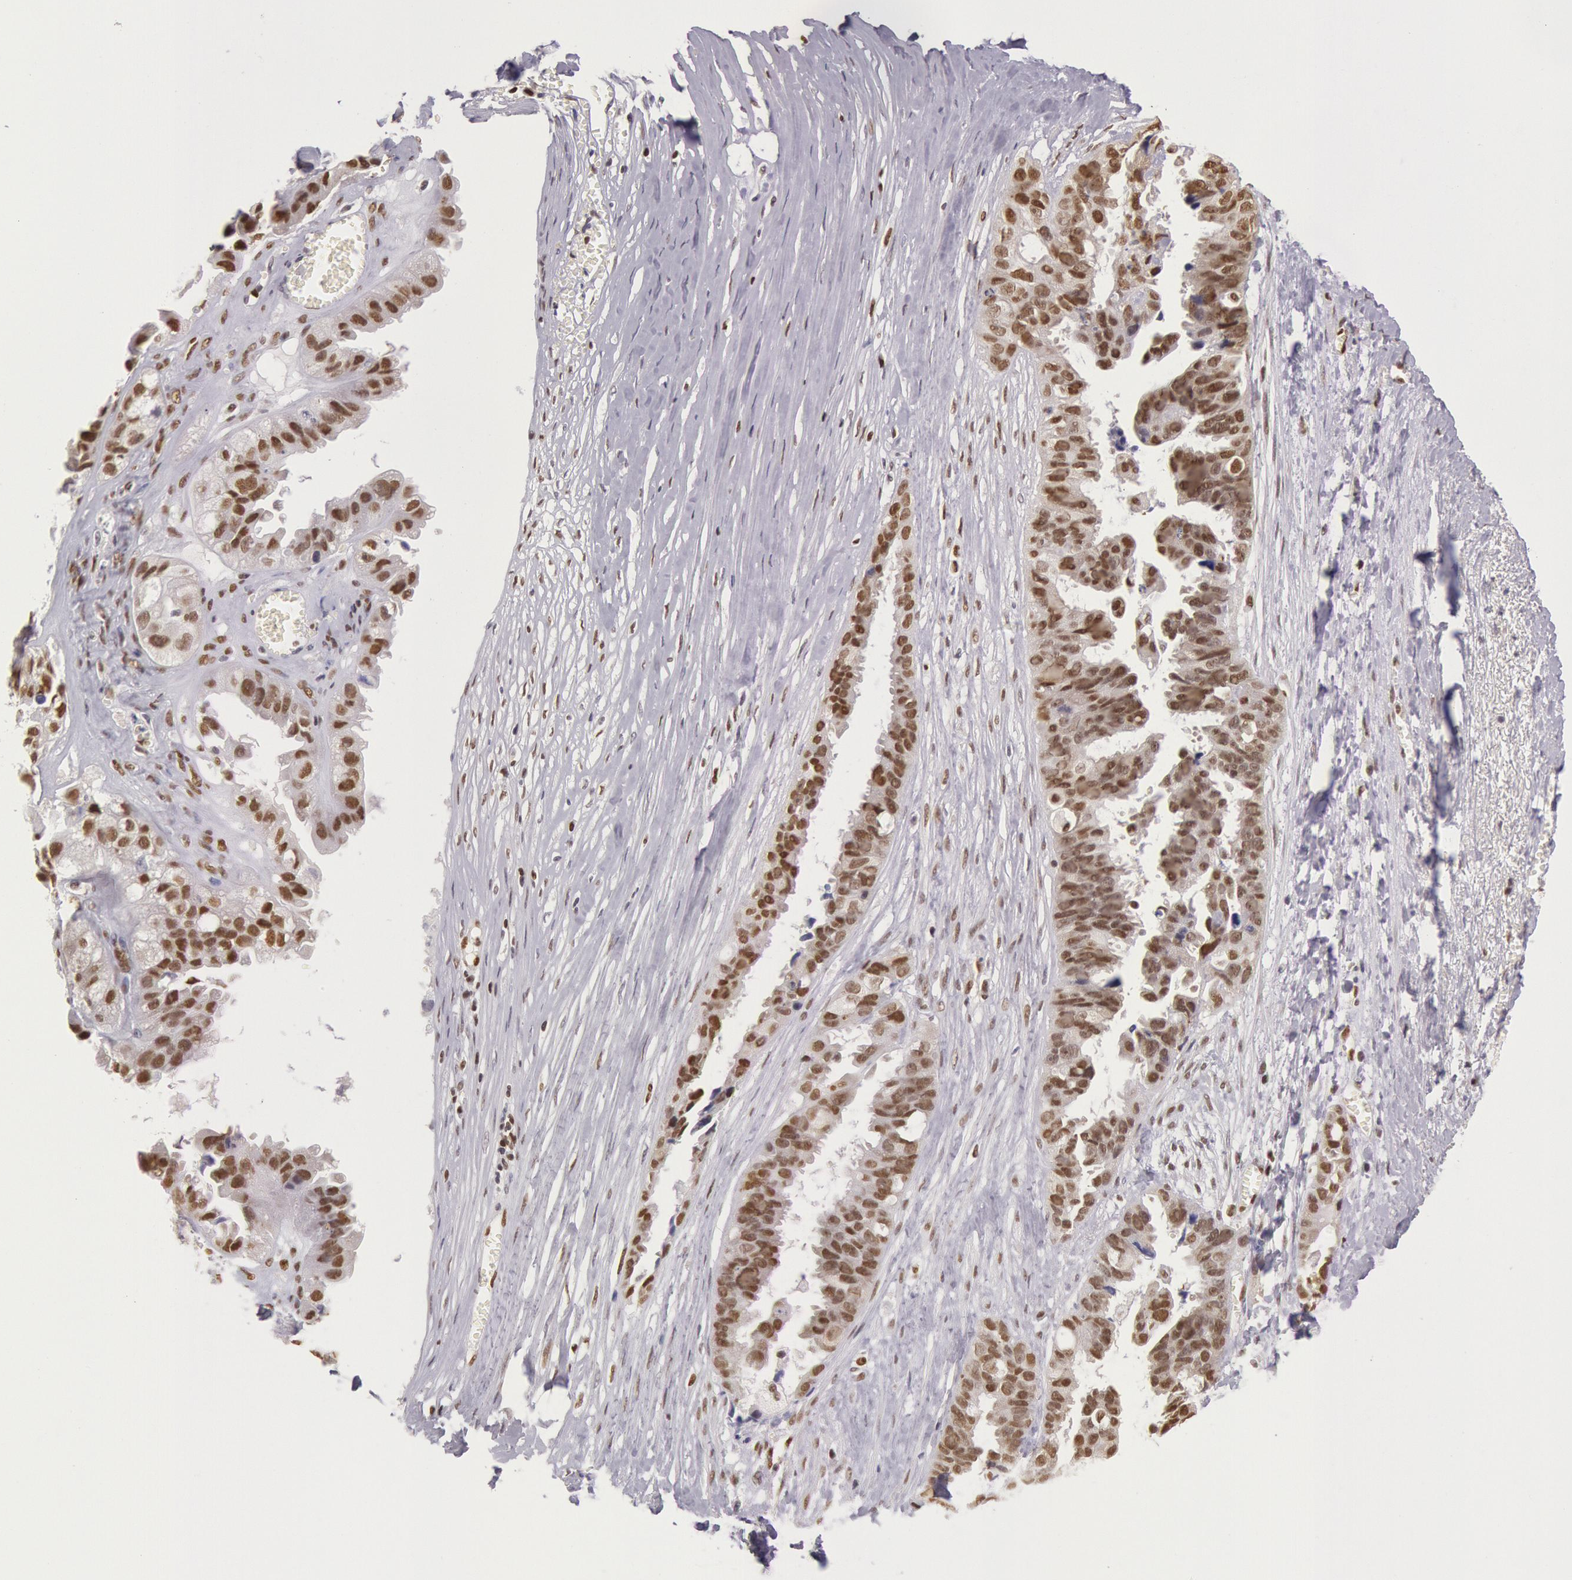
{"staining": {"intensity": "moderate", "quantity": ">75%", "location": "nuclear"}, "tissue": "ovarian cancer", "cell_type": "Tumor cells", "image_type": "cancer", "snomed": [{"axis": "morphology", "description": "Carcinoma, endometroid"}, {"axis": "topography", "description": "Ovary"}], "caption": "Immunohistochemistry (IHC) photomicrograph of neoplastic tissue: ovarian cancer (endometroid carcinoma) stained using immunohistochemistry (IHC) shows medium levels of moderate protein expression localized specifically in the nuclear of tumor cells, appearing as a nuclear brown color.", "gene": "ESS2", "patient": {"sex": "female", "age": 85}}